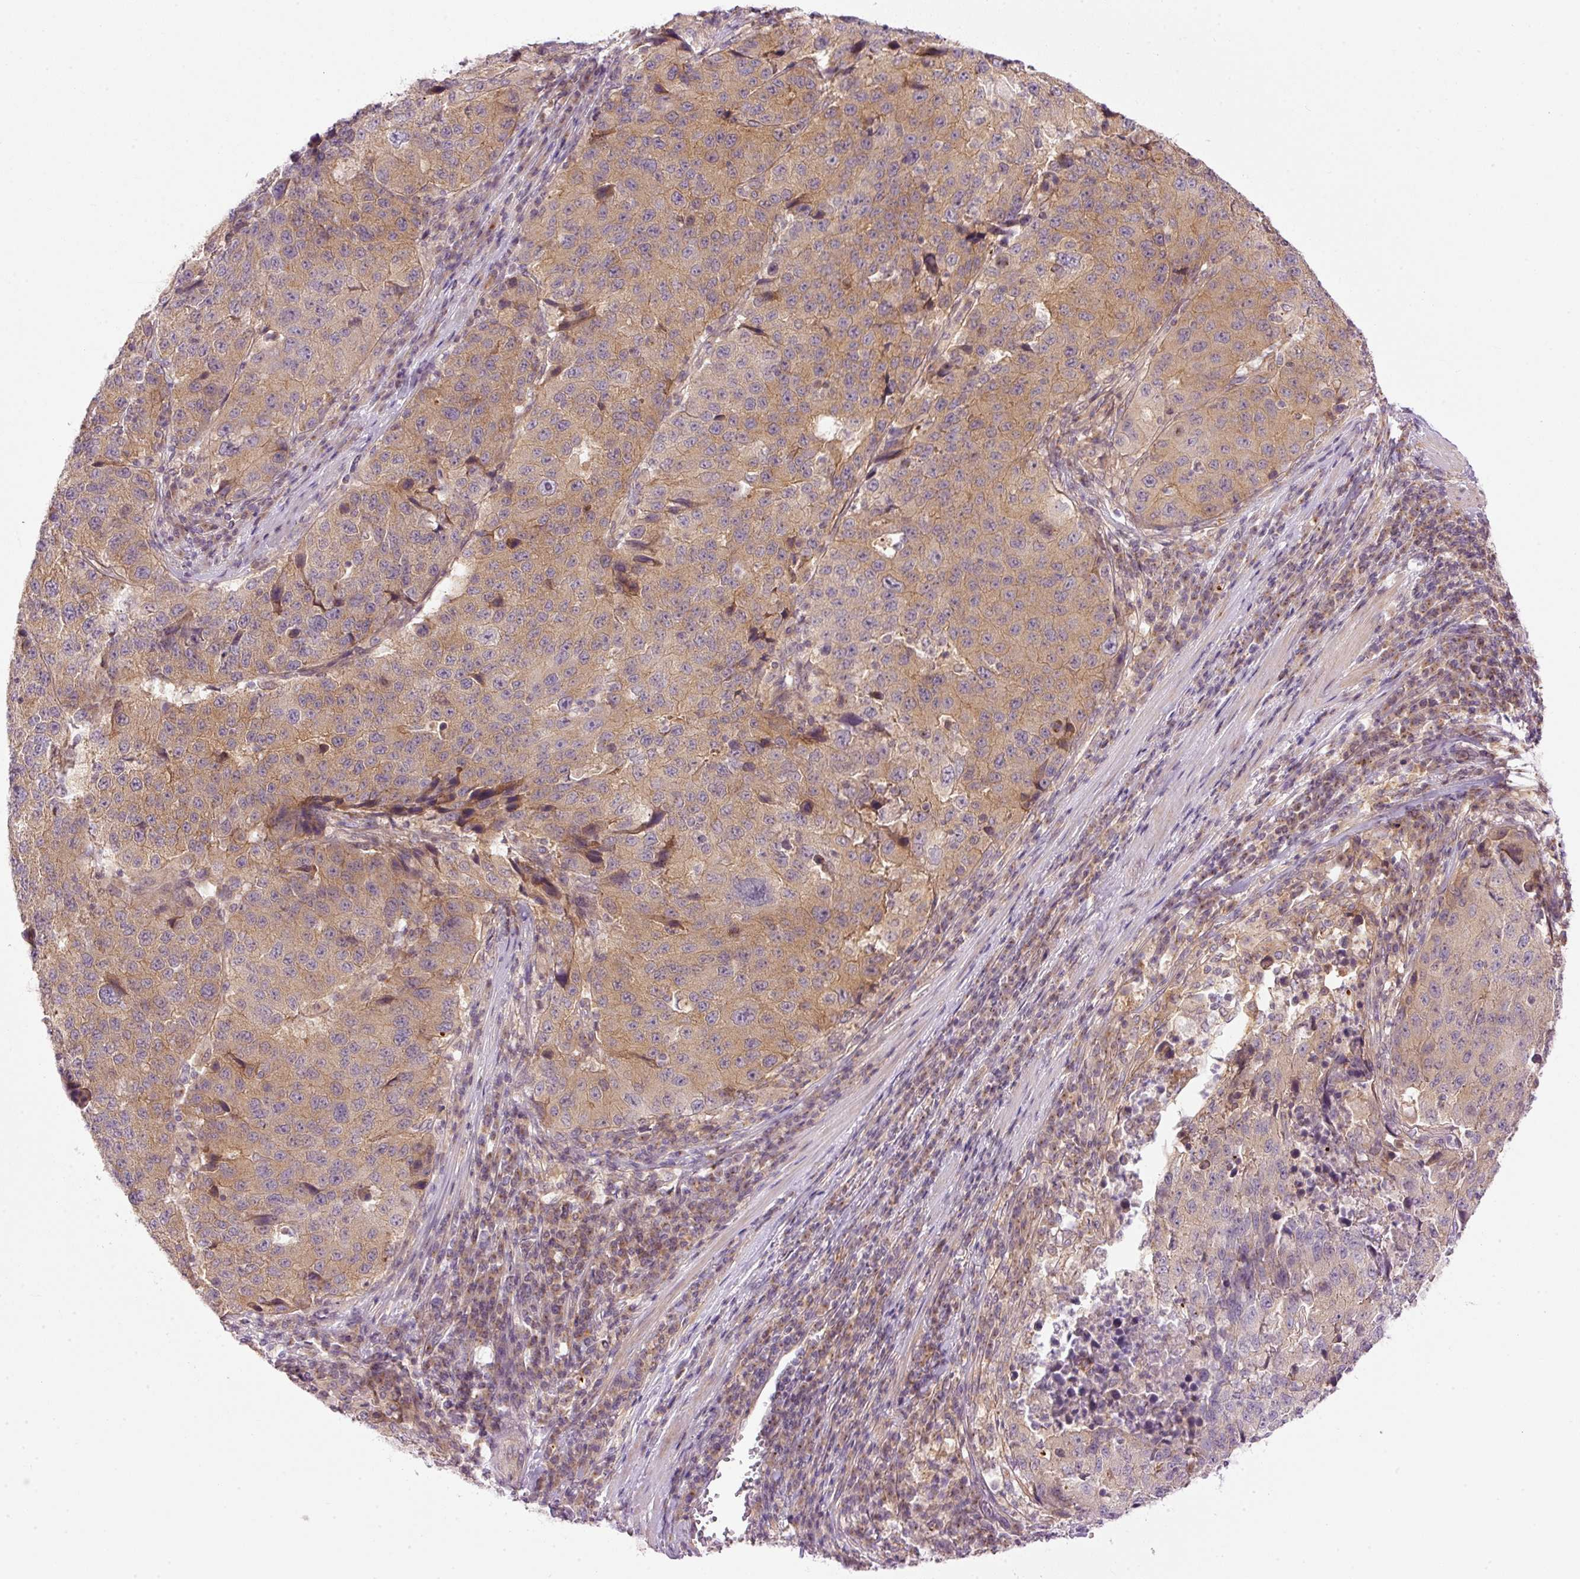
{"staining": {"intensity": "moderate", "quantity": ">75%", "location": "cytoplasmic/membranous"}, "tissue": "stomach cancer", "cell_type": "Tumor cells", "image_type": "cancer", "snomed": [{"axis": "morphology", "description": "Adenocarcinoma, NOS"}, {"axis": "topography", "description": "Stomach"}], "caption": "Tumor cells display moderate cytoplasmic/membranous expression in approximately >75% of cells in adenocarcinoma (stomach). (Brightfield microscopy of DAB IHC at high magnification).", "gene": "MZT2B", "patient": {"sex": "male", "age": 71}}